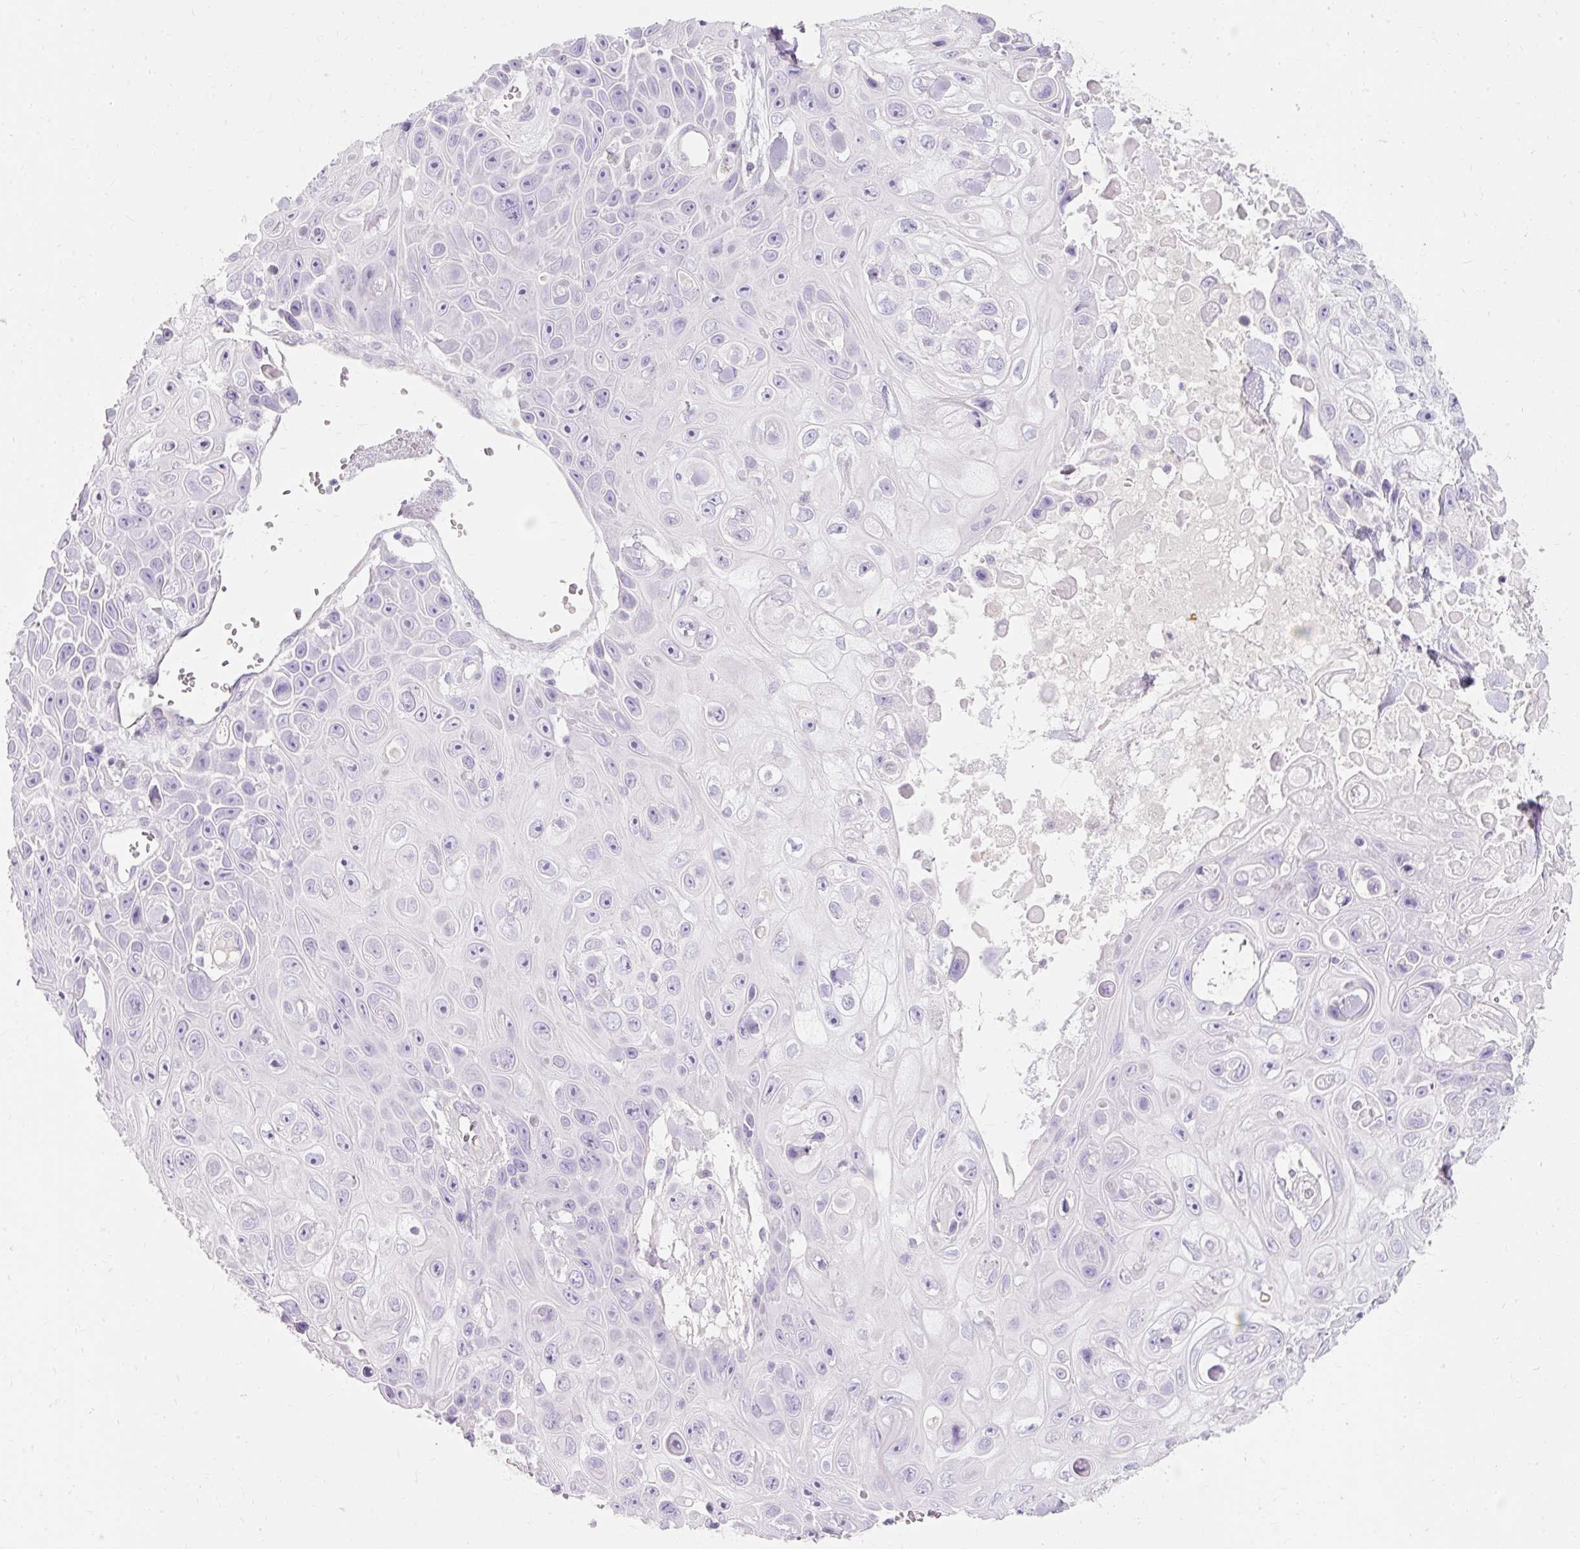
{"staining": {"intensity": "negative", "quantity": "none", "location": "none"}, "tissue": "skin cancer", "cell_type": "Tumor cells", "image_type": "cancer", "snomed": [{"axis": "morphology", "description": "Squamous cell carcinoma, NOS"}, {"axis": "topography", "description": "Skin"}], "caption": "Tumor cells are negative for protein expression in human skin cancer (squamous cell carcinoma).", "gene": "TMEM213", "patient": {"sex": "male", "age": 82}}